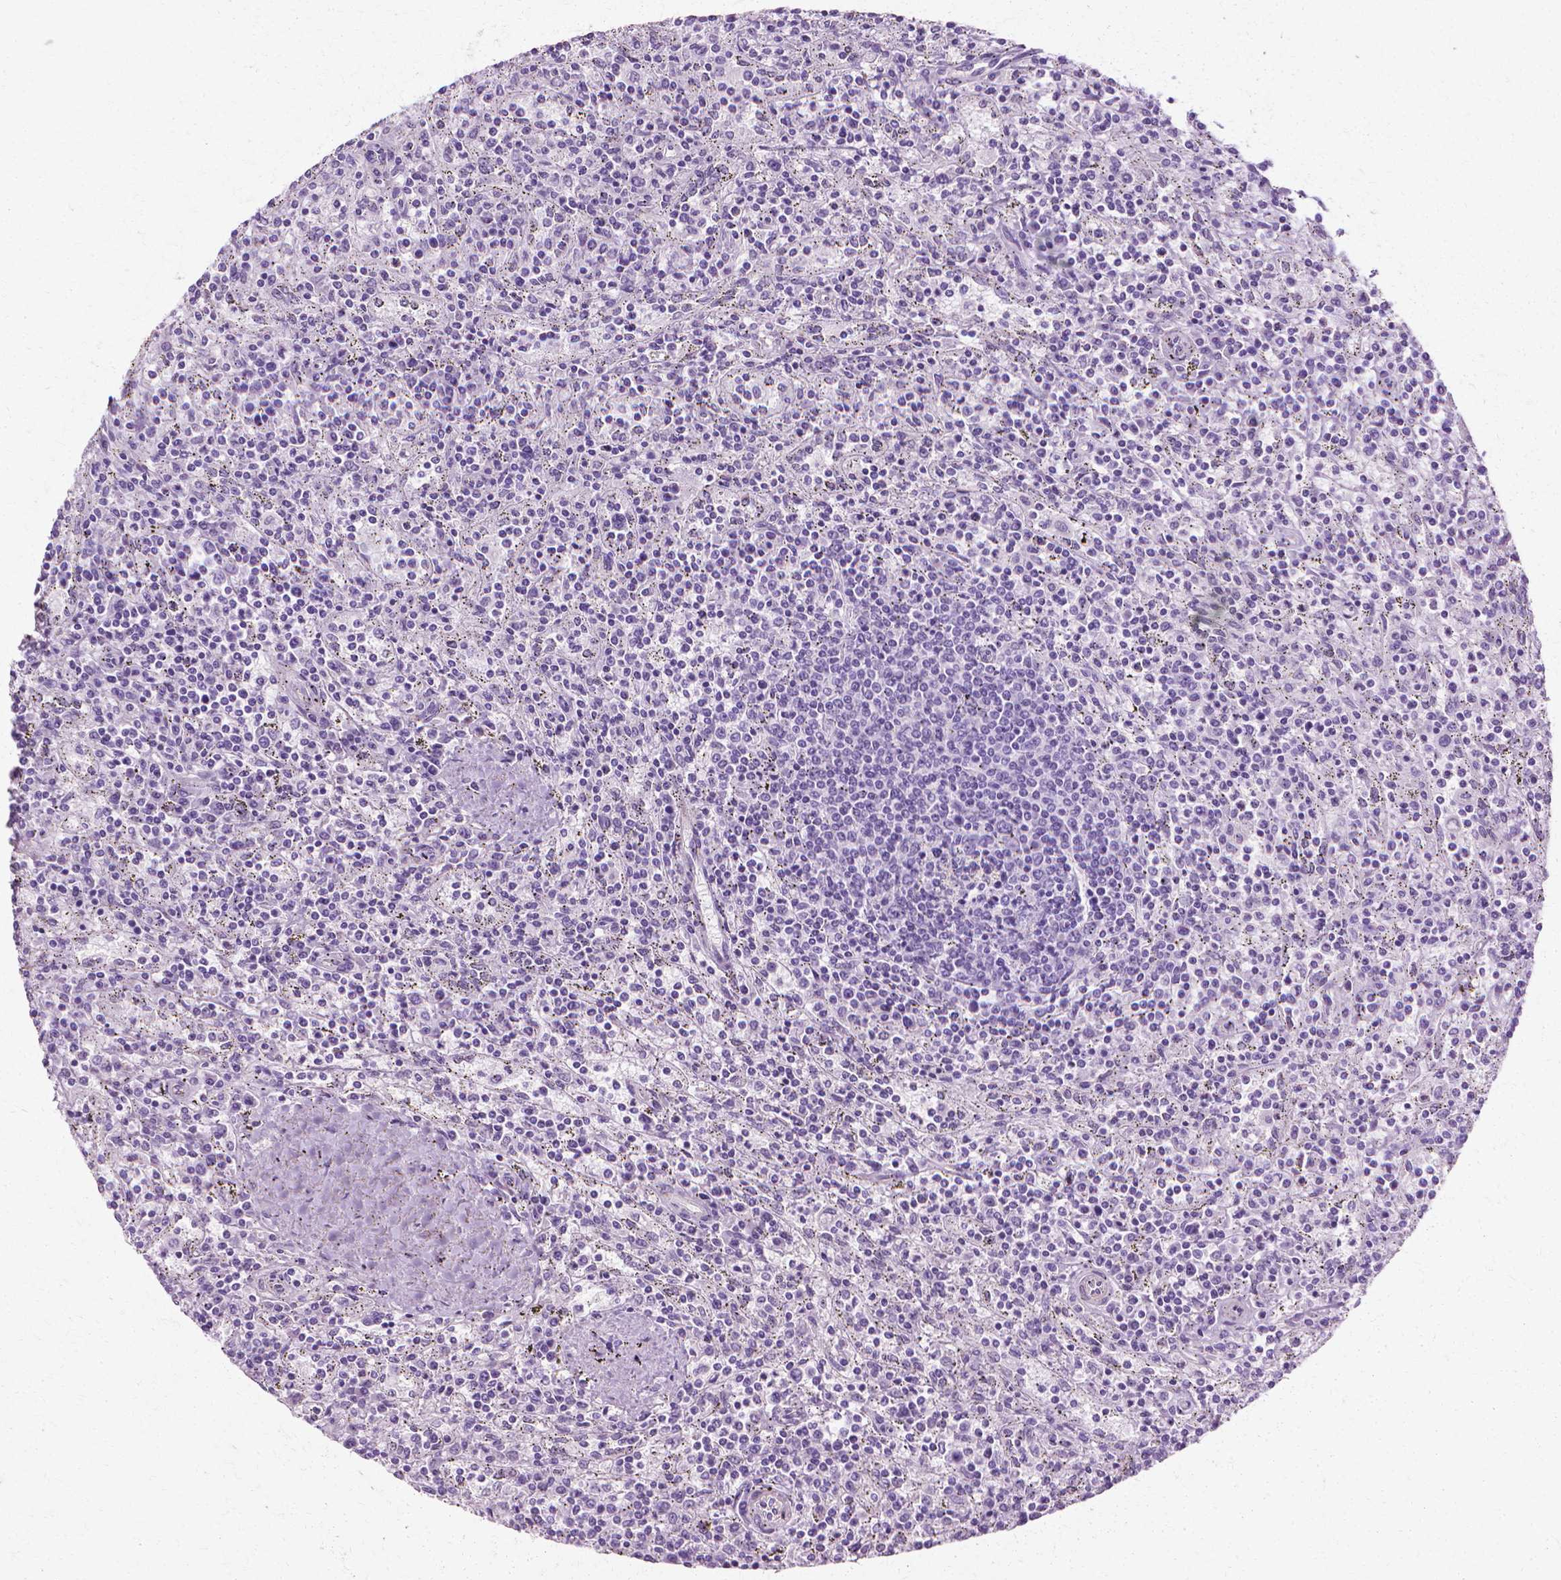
{"staining": {"intensity": "negative", "quantity": "none", "location": "none"}, "tissue": "lymphoma", "cell_type": "Tumor cells", "image_type": "cancer", "snomed": [{"axis": "morphology", "description": "Malignant lymphoma, non-Hodgkin's type, Low grade"}, {"axis": "topography", "description": "Spleen"}], "caption": "Lymphoma was stained to show a protein in brown. There is no significant expression in tumor cells.", "gene": "CFAP157", "patient": {"sex": "male", "age": 62}}